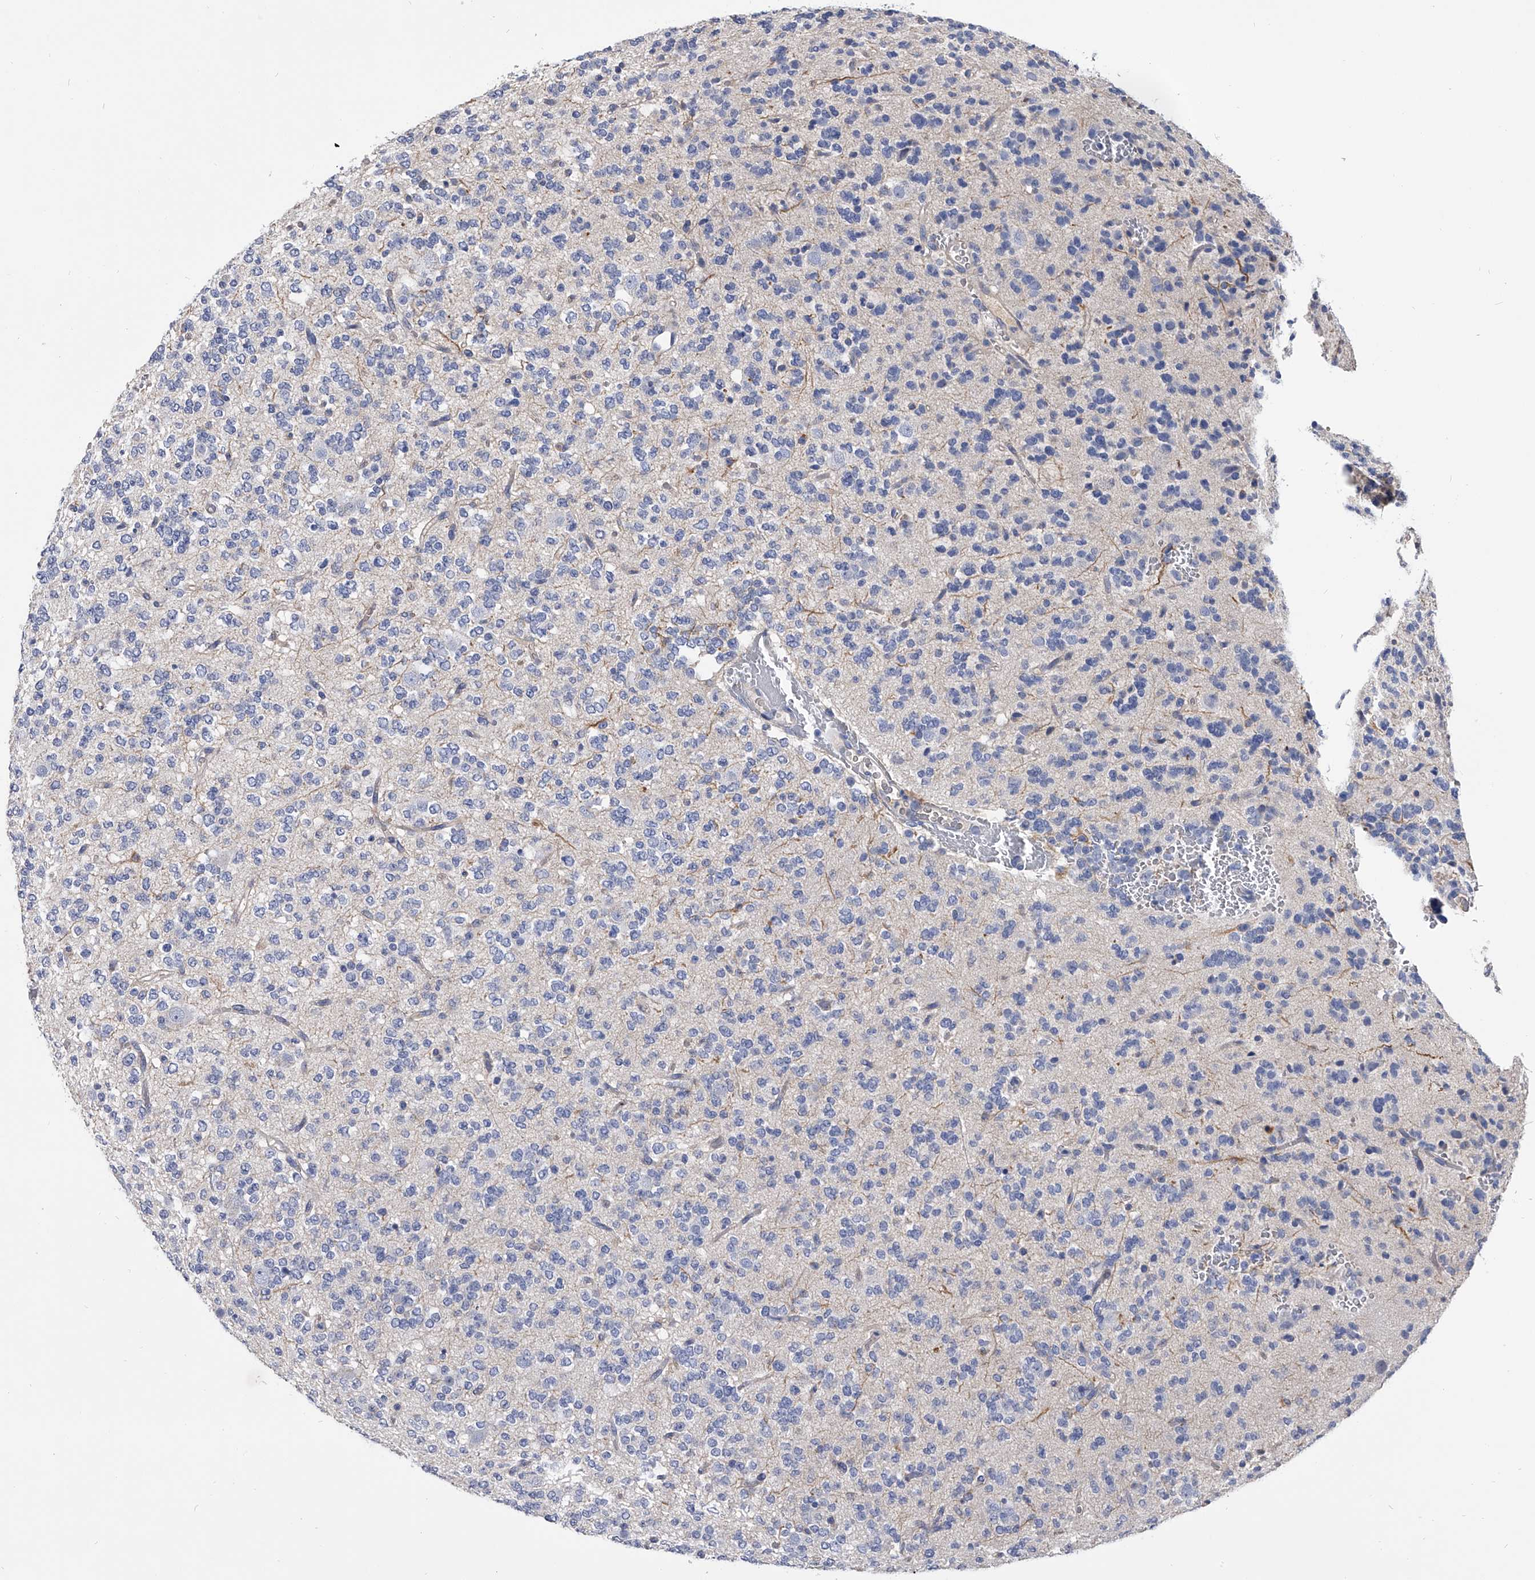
{"staining": {"intensity": "negative", "quantity": "none", "location": "none"}, "tissue": "glioma", "cell_type": "Tumor cells", "image_type": "cancer", "snomed": [{"axis": "morphology", "description": "Glioma, malignant, Low grade"}, {"axis": "topography", "description": "Brain"}], "caption": "IHC histopathology image of neoplastic tissue: human malignant low-grade glioma stained with DAB (3,3'-diaminobenzidine) reveals no significant protein staining in tumor cells.", "gene": "EFCAB7", "patient": {"sex": "male", "age": 38}}